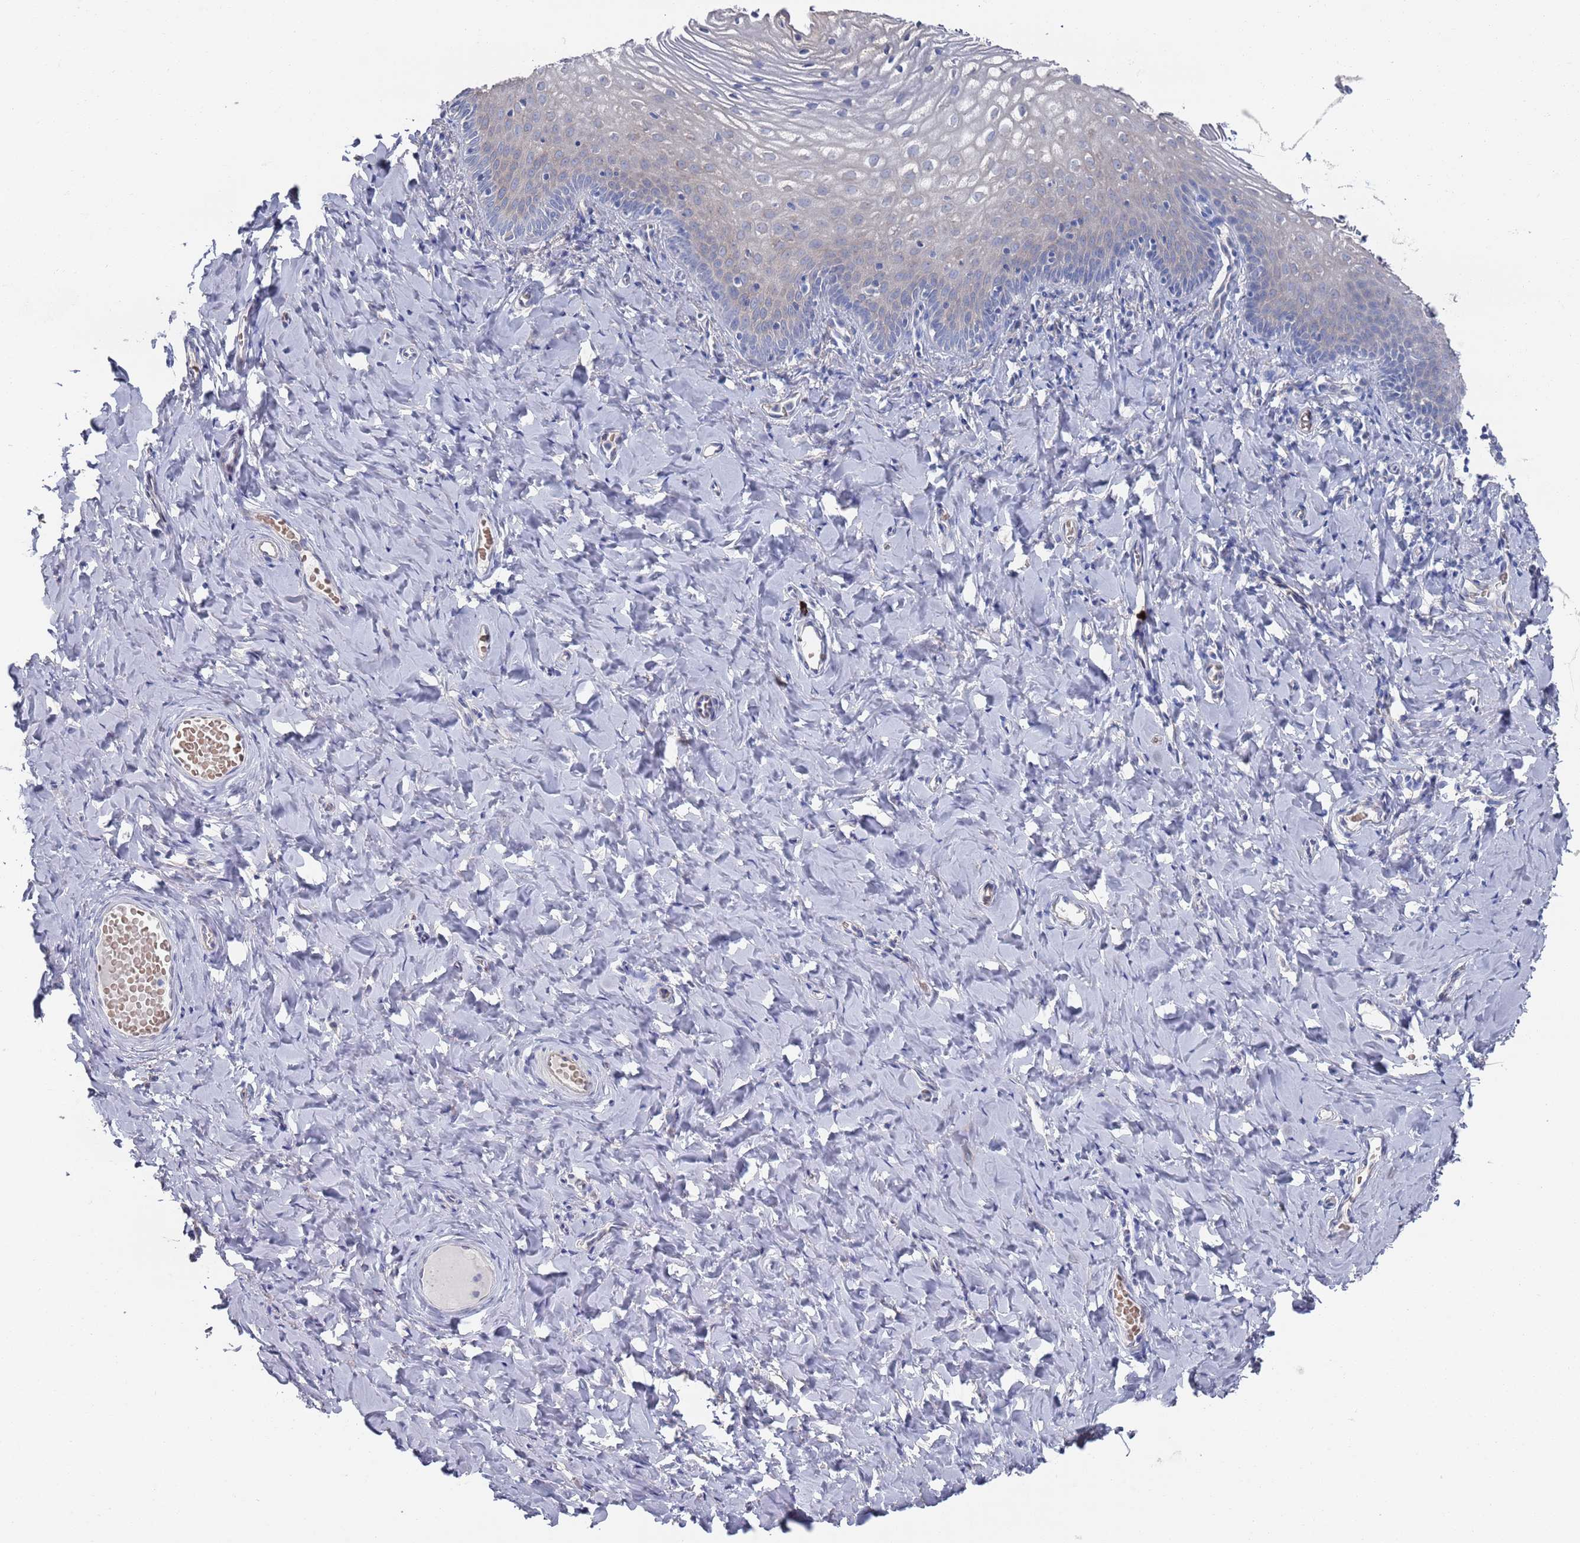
{"staining": {"intensity": "negative", "quantity": "none", "location": "none"}, "tissue": "vagina", "cell_type": "Squamous epithelial cells", "image_type": "normal", "snomed": [{"axis": "morphology", "description": "Normal tissue, NOS"}, {"axis": "topography", "description": "Vagina"}], "caption": "This image is of normal vagina stained with immunohistochemistry (IHC) to label a protein in brown with the nuclei are counter-stained blue. There is no staining in squamous epithelial cells. (Stains: DAB immunohistochemistry (IHC) with hematoxylin counter stain, Microscopy: brightfield microscopy at high magnification).", "gene": "TMCO3", "patient": {"sex": "female", "age": 60}}